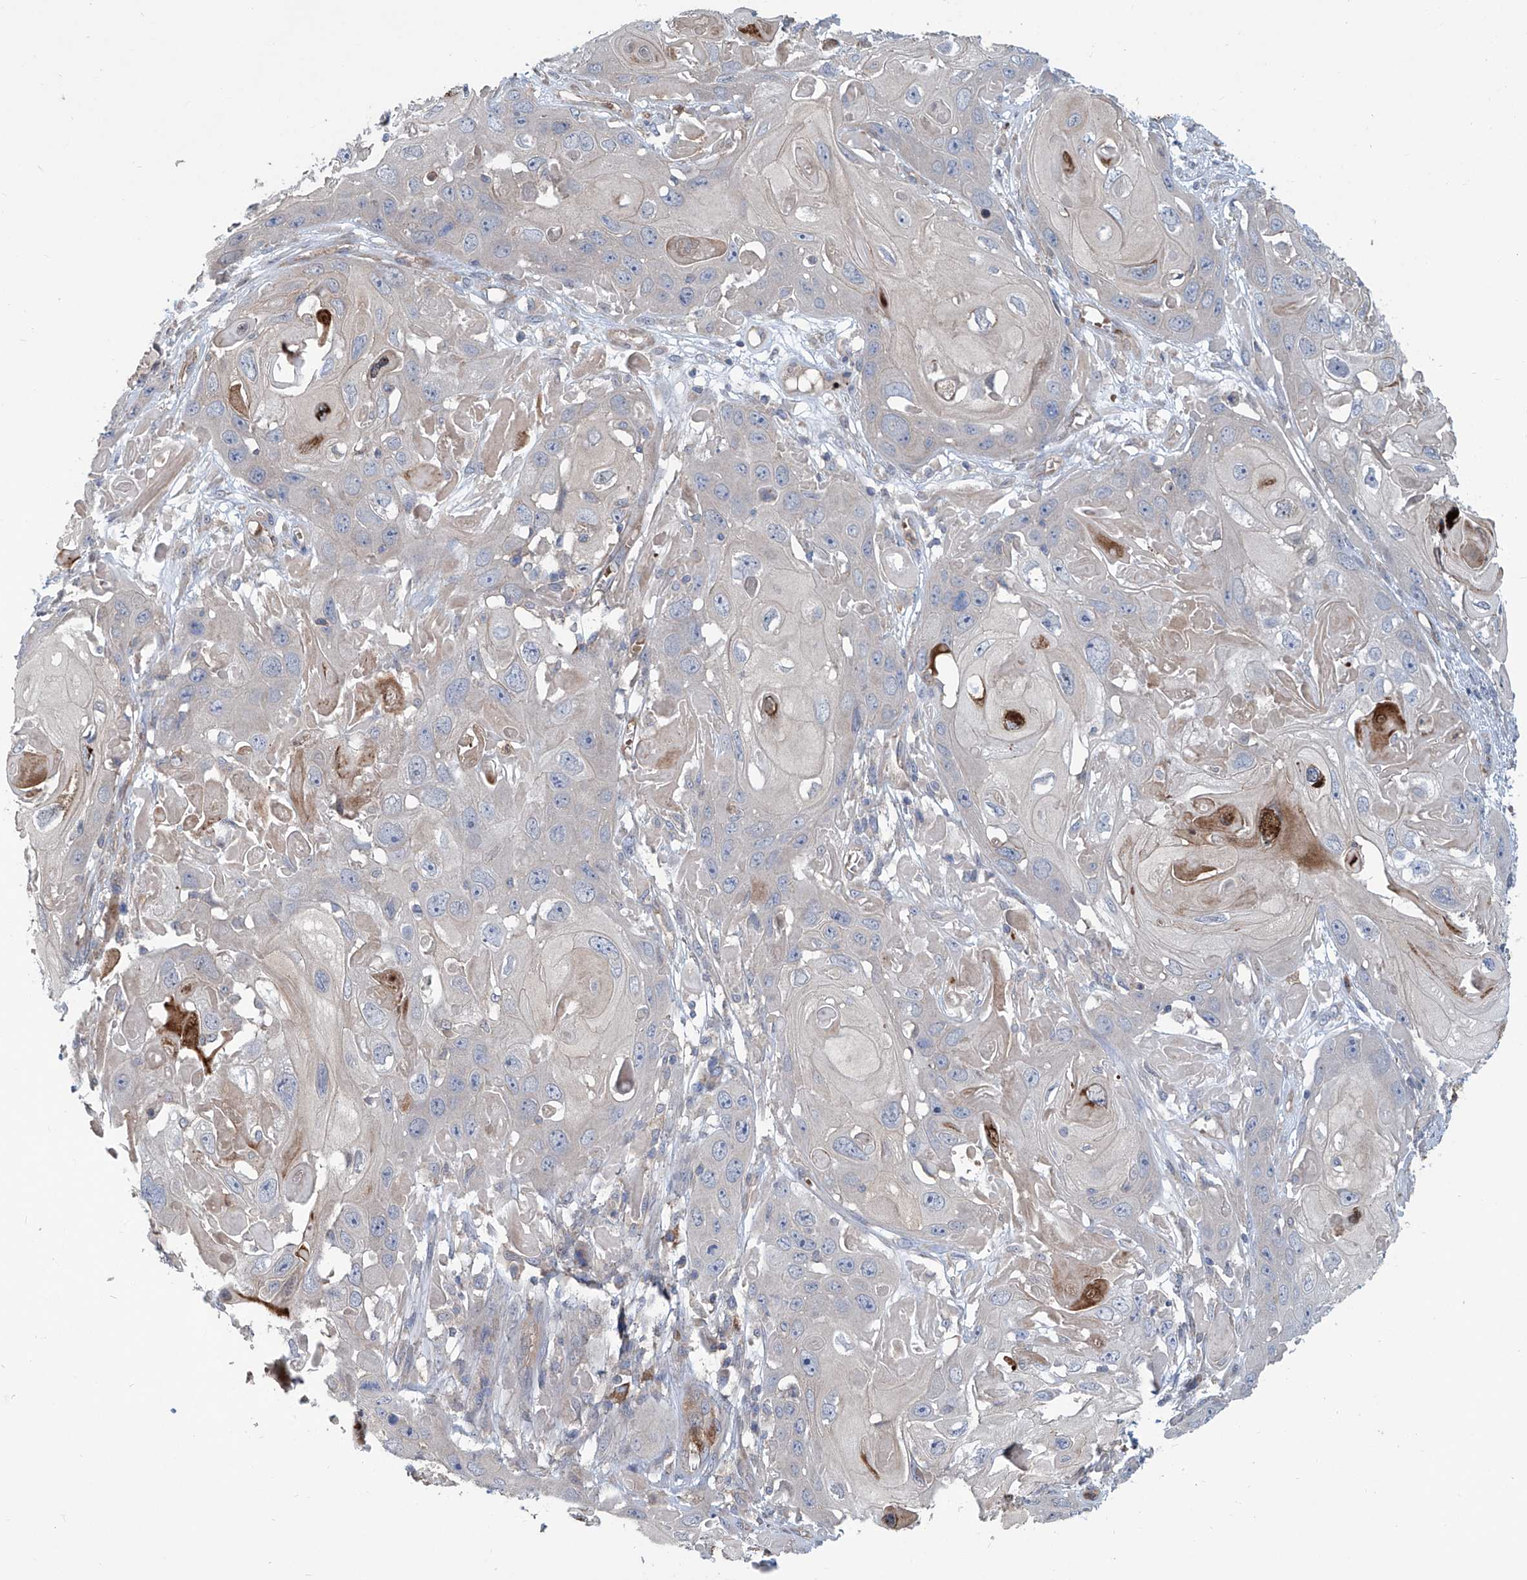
{"staining": {"intensity": "negative", "quantity": "none", "location": "none"}, "tissue": "skin cancer", "cell_type": "Tumor cells", "image_type": "cancer", "snomed": [{"axis": "morphology", "description": "Squamous cell carcinoma, NOS"}, {"axis": "topography", "description": "Skin"}], "caption": "Tumor cells are negative for brown protein staining in skin squamous cell carcinoma.", "gene": "EIF2D", "patient": {"sex": "male", "age": 55}}